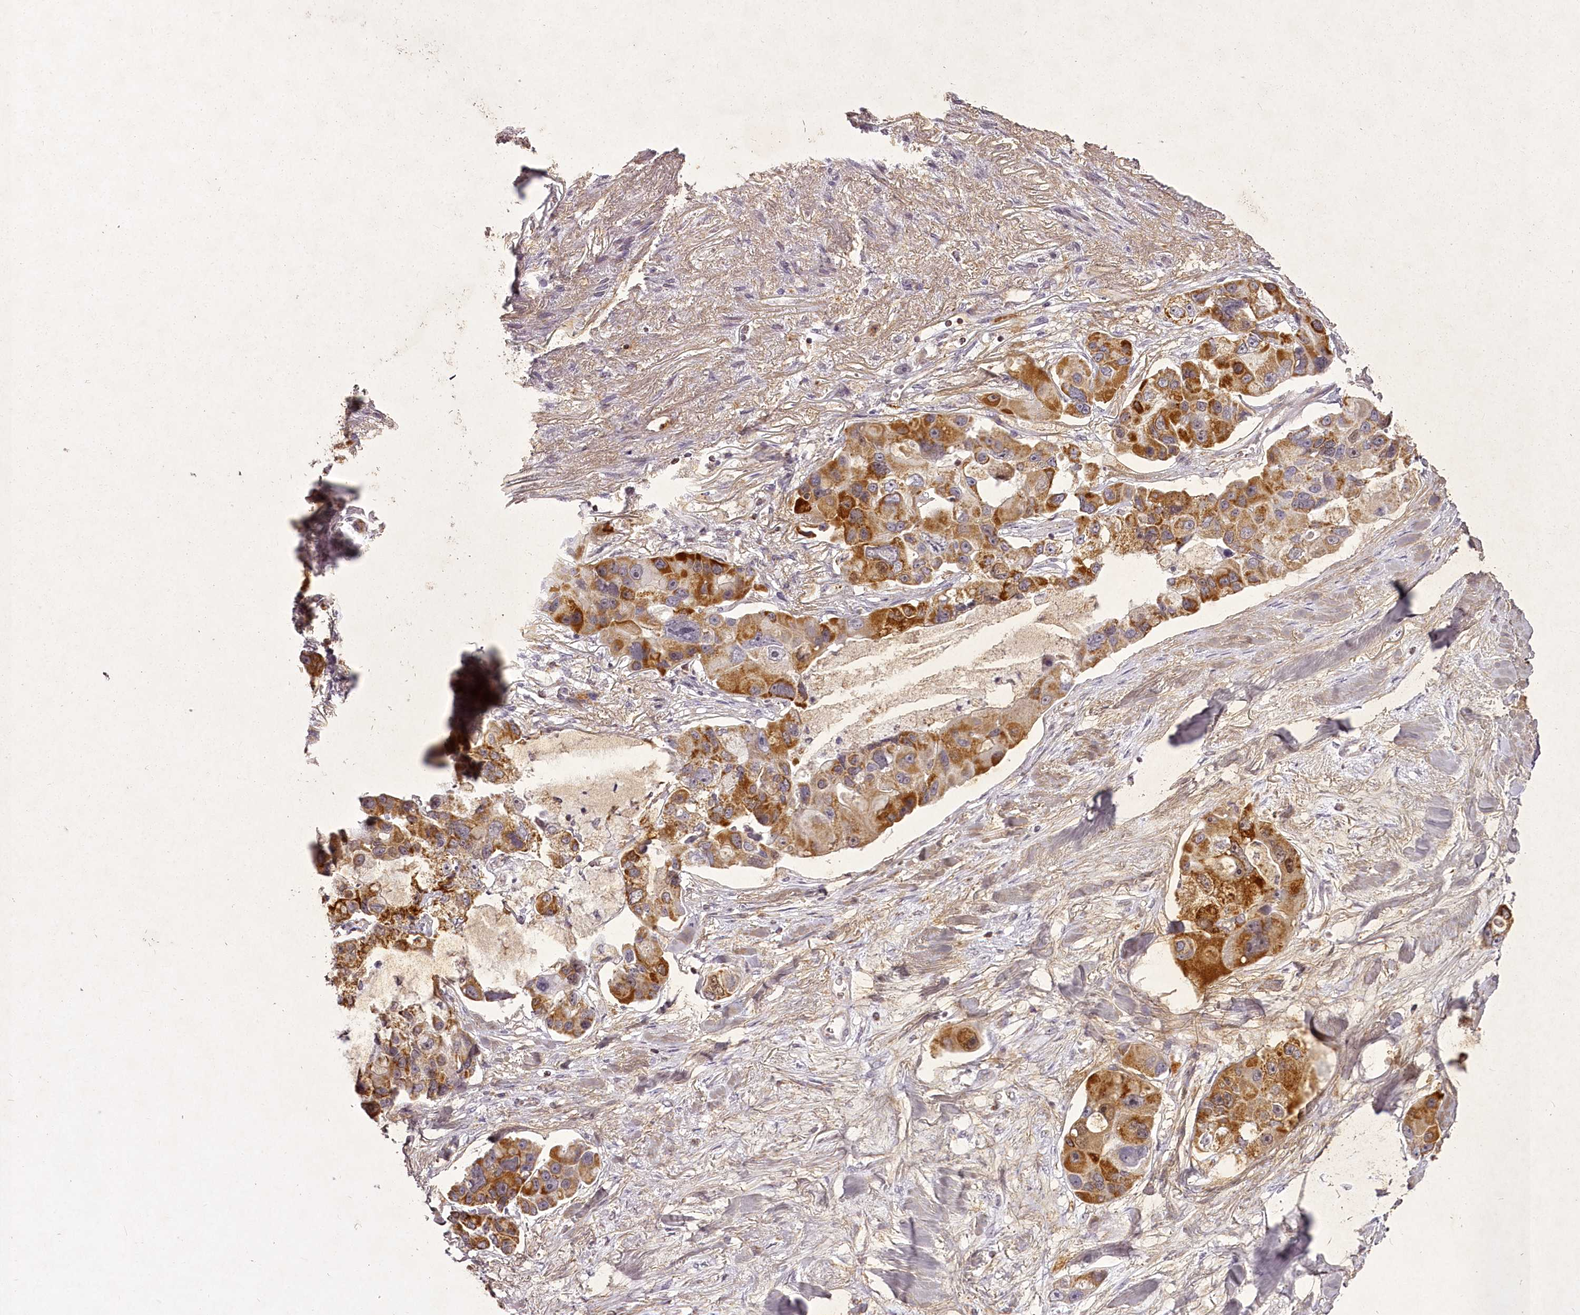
{"staining": {"intensity": "strong", "quantity": ">75%", "location": "cytoplasmic/membranous"}, "tissue": "lung cancer", "cell_type": "Tumor cells", "image_type": "cancer", "snomed": [{"axis": "morphology", "description": "Adenocarcinoma, NOS"}, {"axis": "topography", "description": "Lung"}], "caption": "This is an image of IHC staining of lung cancer, which shows strong positivity in the cytoplasmic/membranous of tumor cells.", "gene": "CHCHD2", "patient": {"sex": "female", "age": 54}}